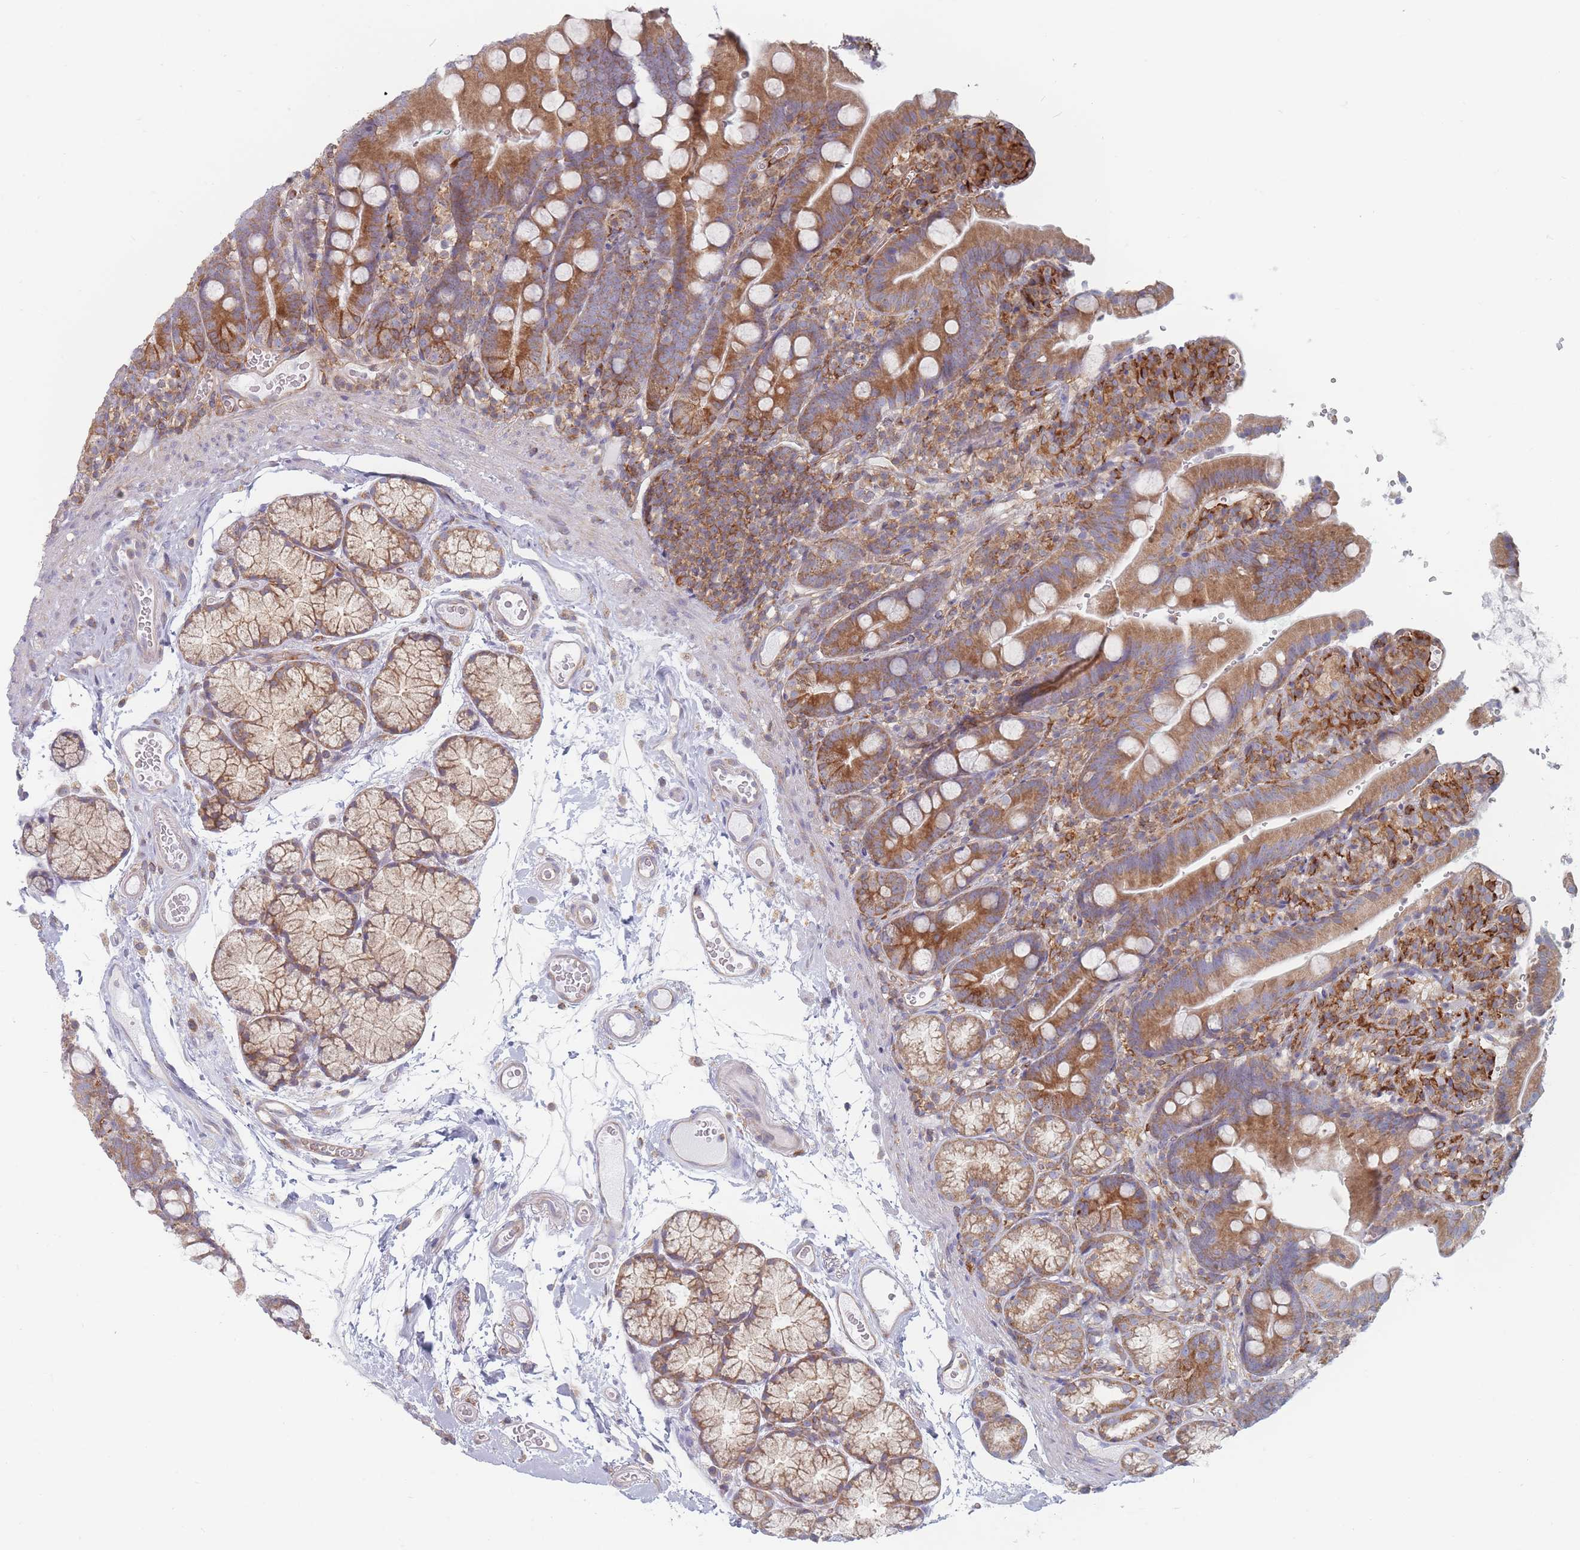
{"staining": {"intensity": "moderate", "quantity": ">75%", "location": "cytoplasmic/membranous"}, "tissue": "duodenum", "cell_type": "Glandular cells", "image_type": "normal", "snomed": [{"axis": "morphology", "description": "Normal tissue, NOS"}, {"axis": "topography", "description": "Duodenum"}], "caption": "Protein staining of normal duodenum exhibits moderate cytoplasmic/membranous staining in approximately >75% of glandular cells. (DAB IHC, brown staining for protein, blue staining for nuclei).", "gene": "MAP1S", "patient": {"sex": "female", "age": 67}}